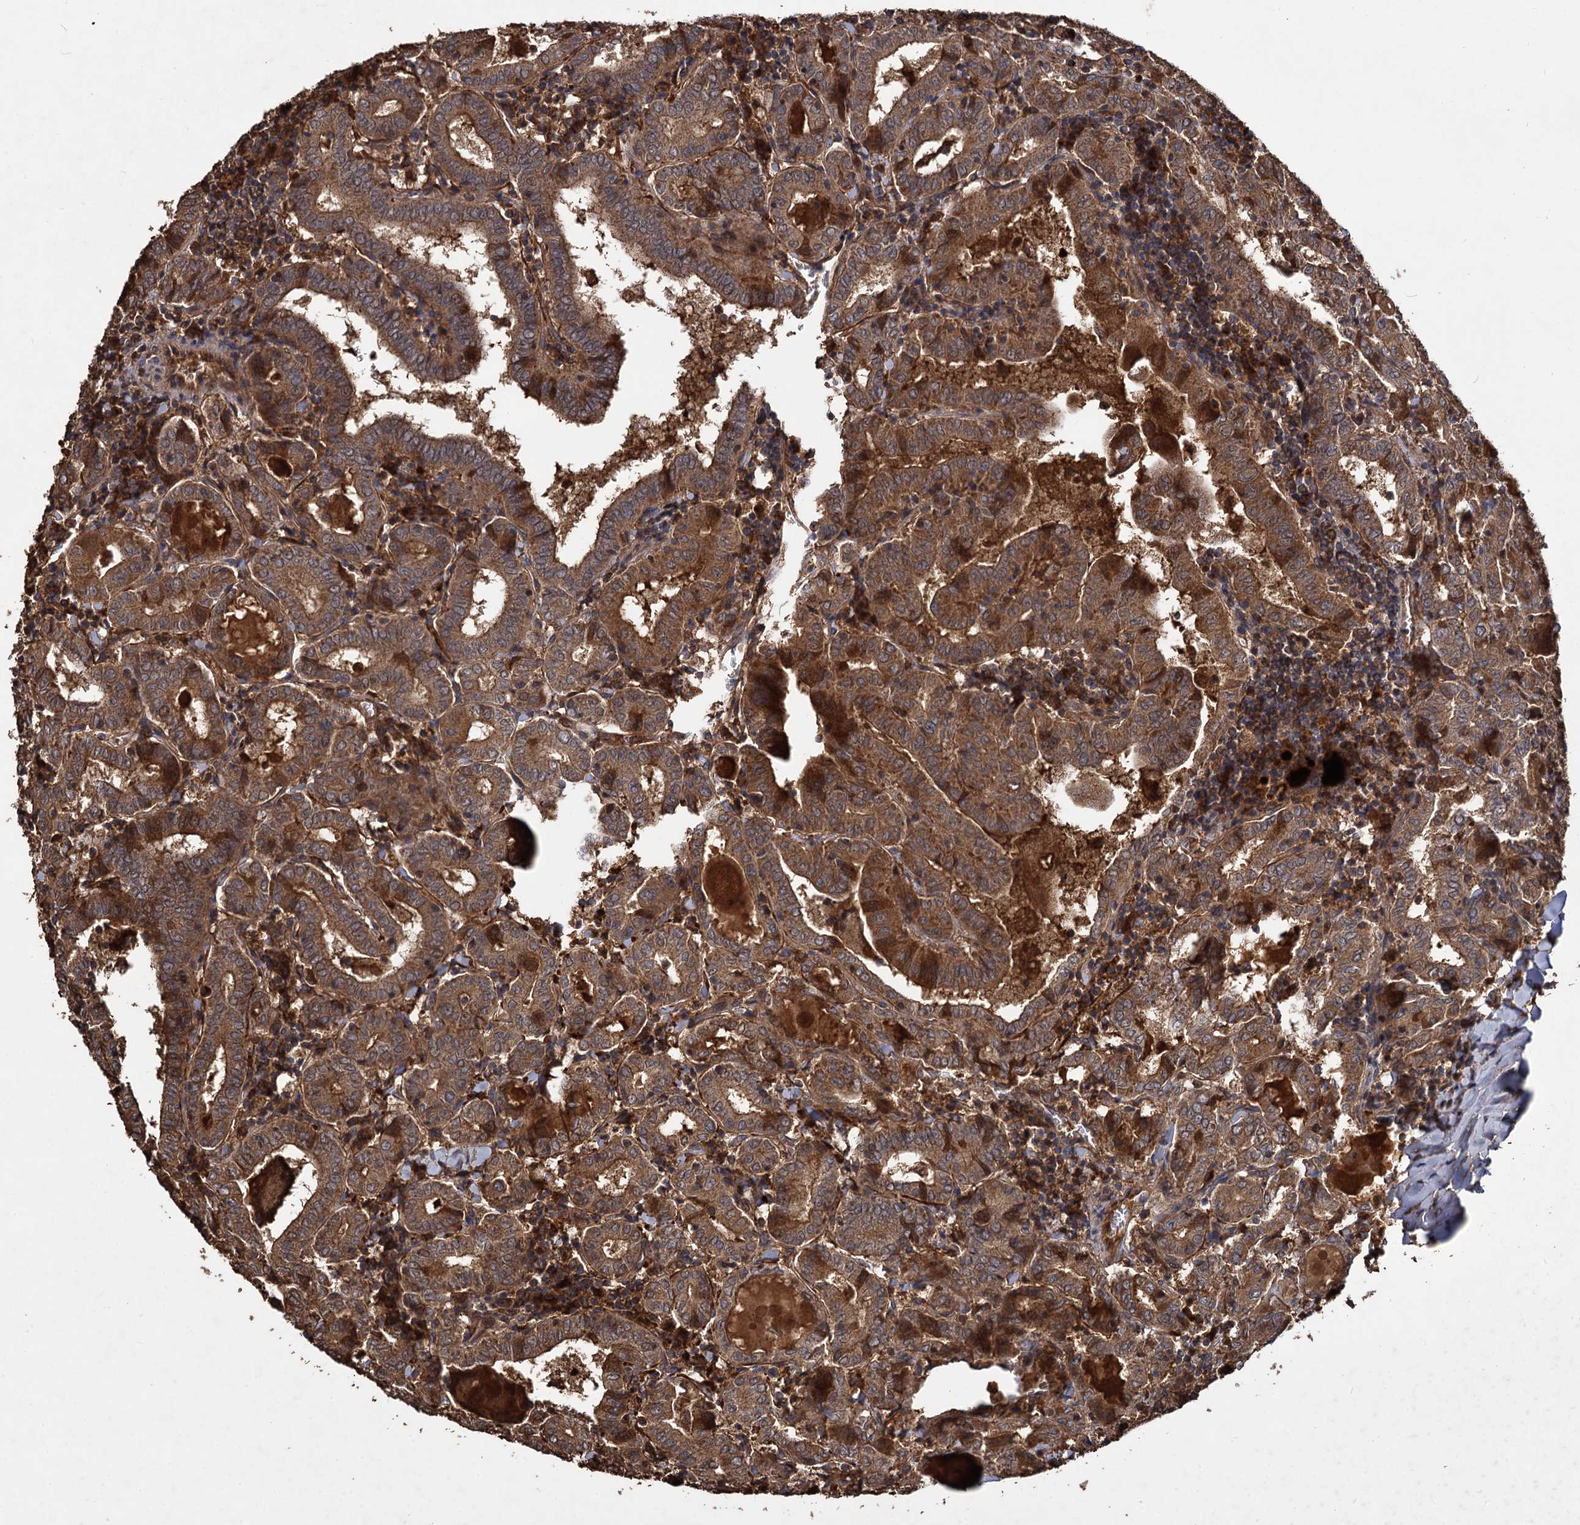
{"staining": {"intensity": "strong", "quantity": ">75%", "location": "cytoplasmic/membranous"}, "tissue": "thyroid cancer", "cell_type": "Tumor cells", "image_type": "cancer", "snomed": [{"axis": "morphology", "description": "Papillary adenocarcinoma, NOS"}, {"axis": "topography", "description": "Thyroid gland"}], "caption": "High-magnification brightfield microscopy of thyroid papillary adenocarcinoma stained with DAB (3,3'-diaminobenzidine) (brown) and counterstained with hematoxylin (blue). tumor cells exhibit strong cytoplasmic/membranous expression is present in about>75% of cells.", "gene": "GCLC", "patient": {"sex": "female", "age": 72}}